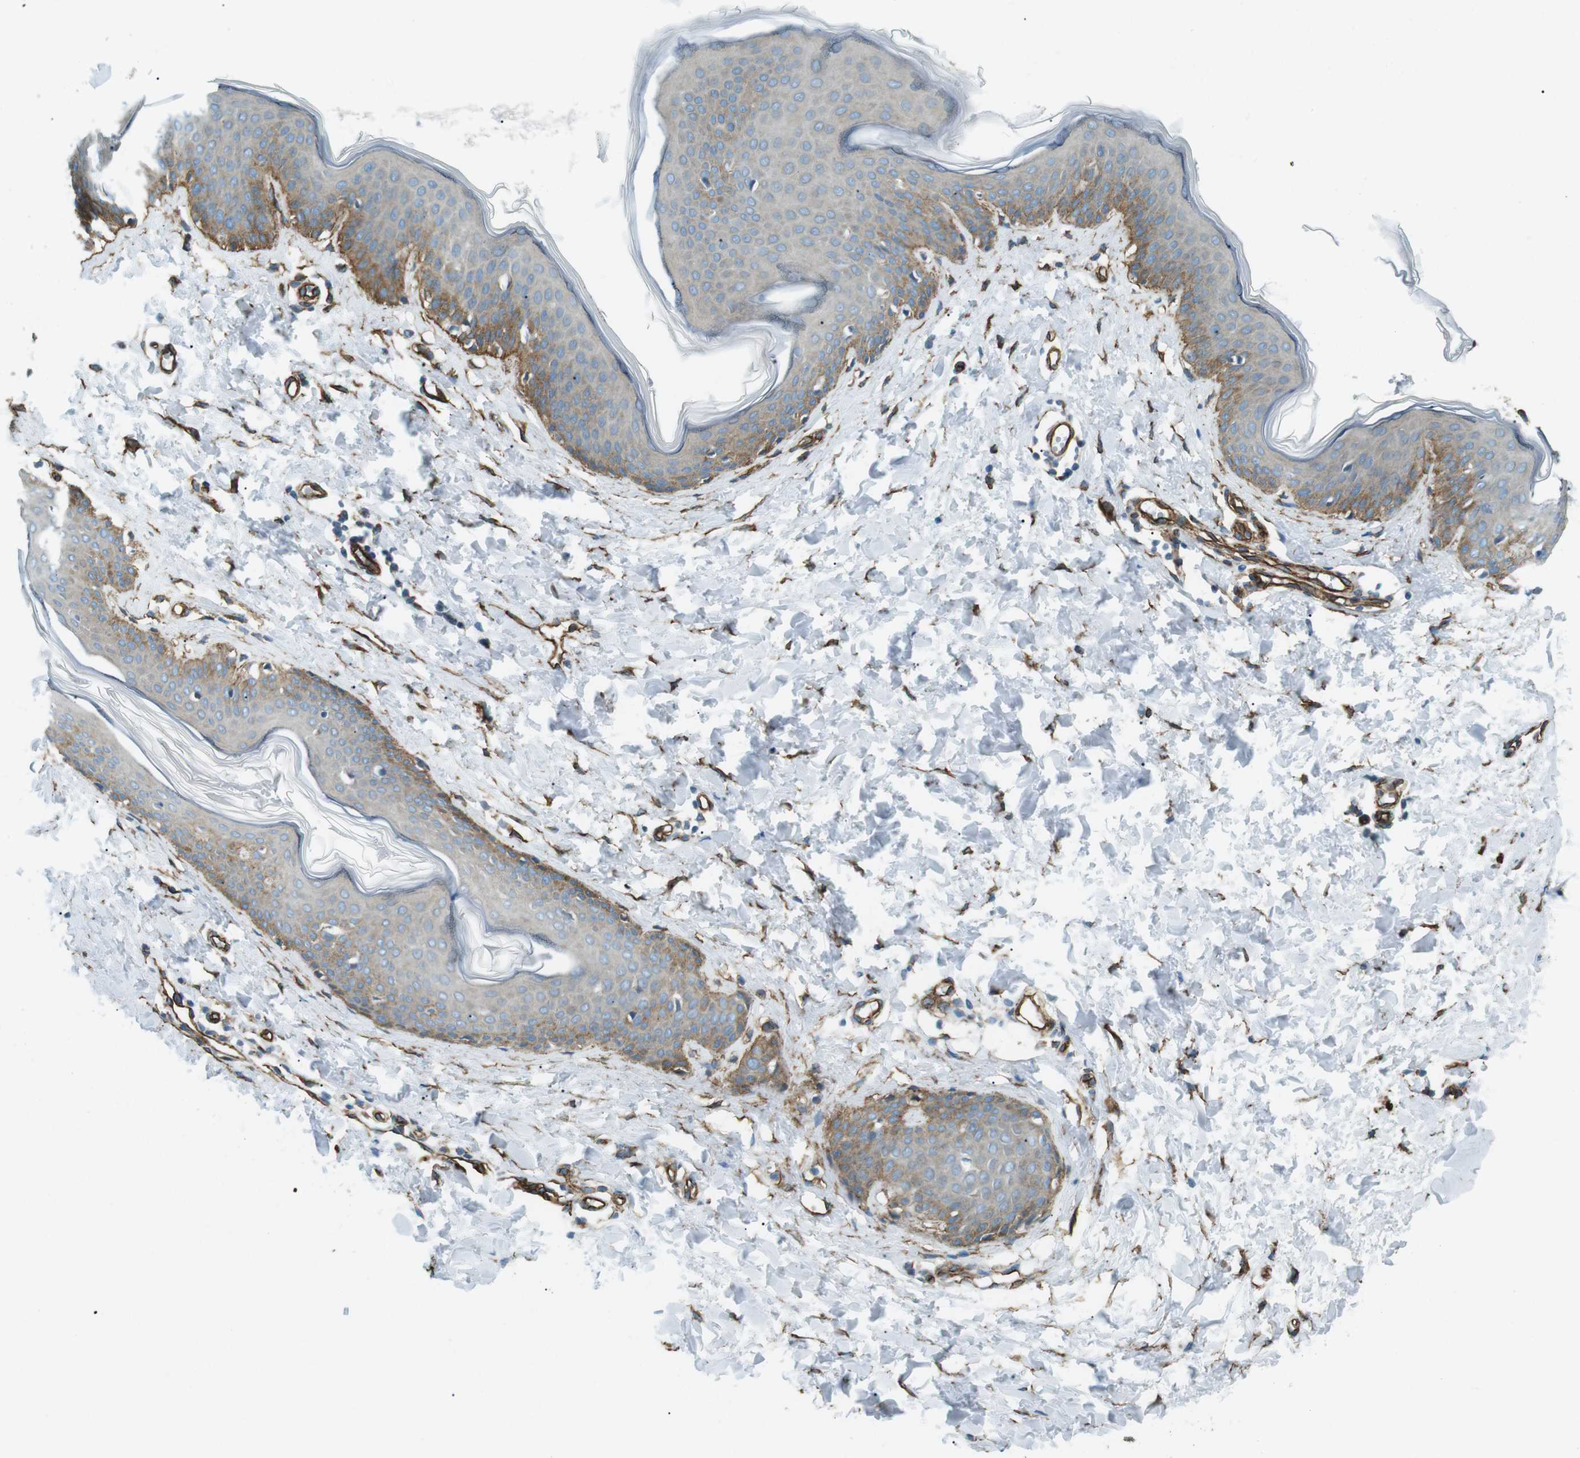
{"staining": {"intensity": "moderate", "quantity": ">75%", "location": "cytoplasmic/membranous"}, "tissue": "skin", "cell_type": "Fibroblasts", "image_type": "normal", "snomed": [{"axis": "morphology", "description": "Normal tissue, NOS"}, {"axis": "topography", "description": "Skin"}], "caption": "A high-resolution image shows immunohistochemistry staining of benign skin, which reveals moderate cytoplasmic/membranous positivity in approximately >75% of fibroblasts. The protein of interest is shown in brown color, while the nuclei are stained blue.", "gene": "ODR4", "patient": {"sex": "female", "age": 17}}